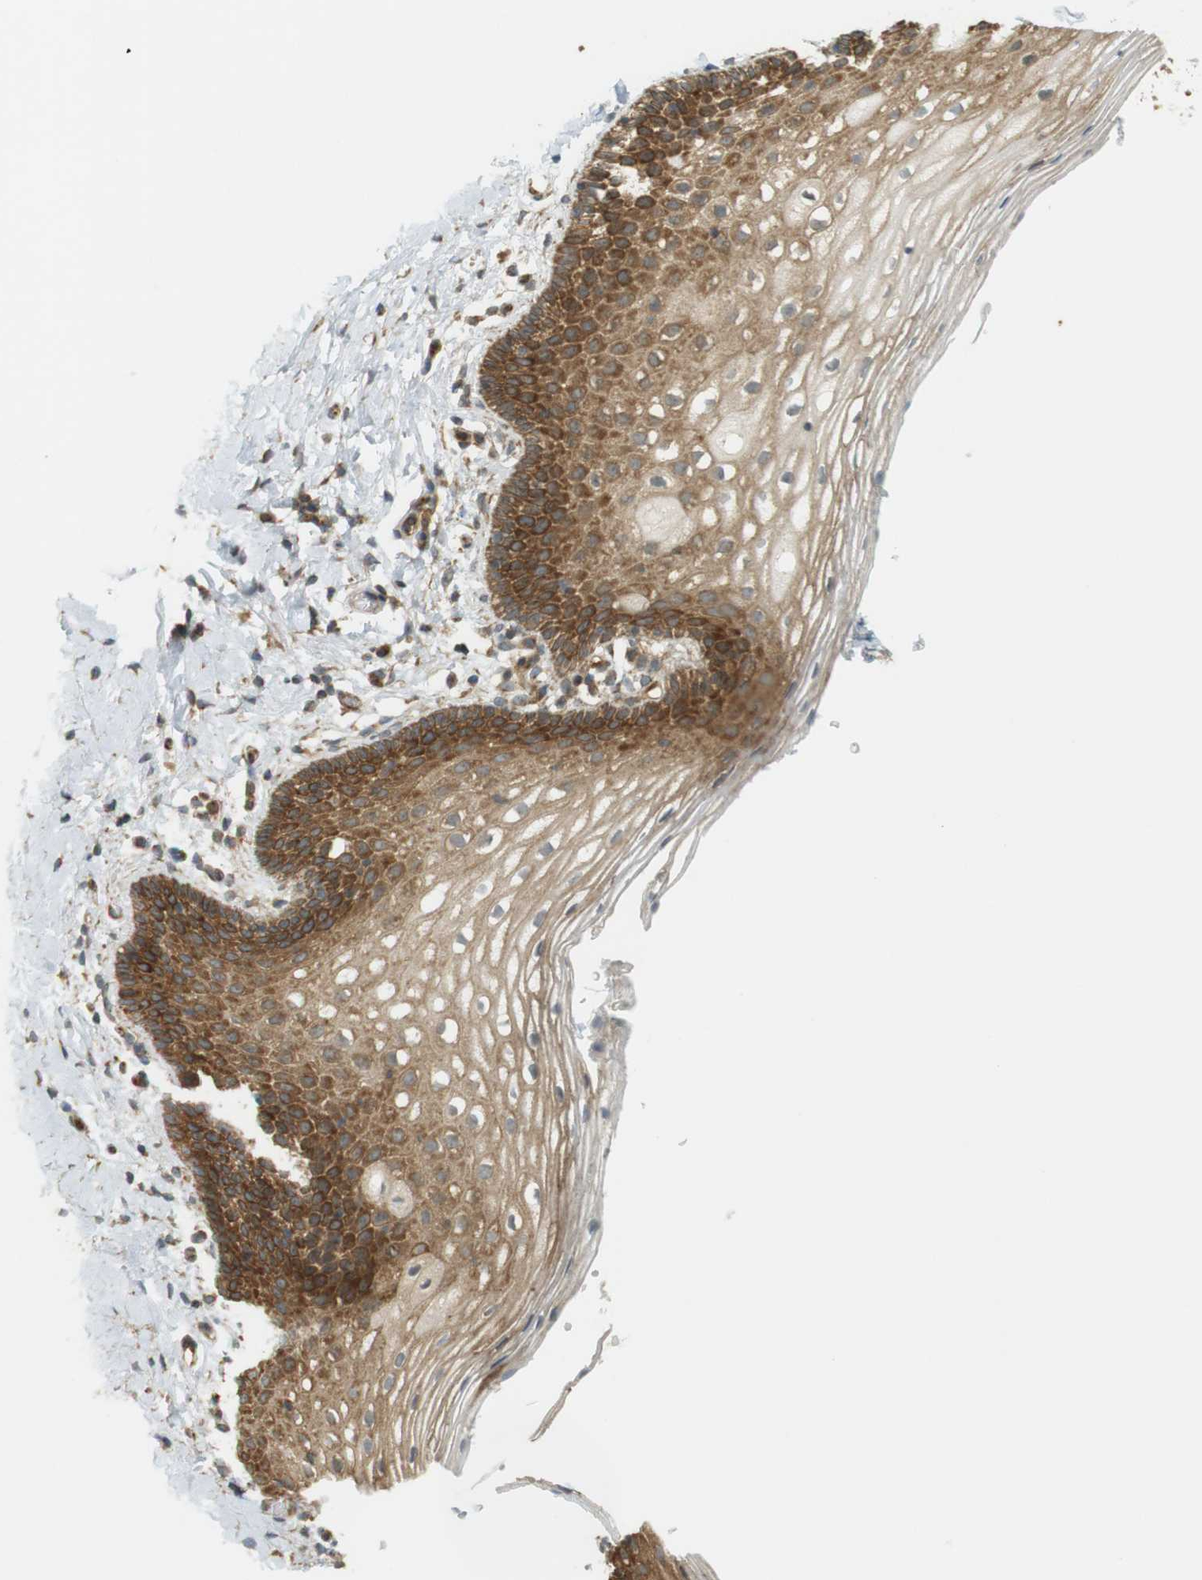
{"staining": {"intensity": "moderate", "quantity": ">75%", "location": "cytoplasmic/membranous"}, "tissue": "vagina", "cell_type": "Squamous epithelial cells", "image_type": "normal", "snomed": [{"axis": "morphology", "description": "Normal tissue, NOS"}, {"axis": "topography", "description": "Vagina"}], "caption": "Brown immunohistochemical staining in unremarkable human vagina displays moderate cytoplasmic/membranous expression in about >75% of squamous epithelial cells. Nuclei are stained in blue.", "gene": "PA2G4", "patient": {"sex": "female", "age": 55}}